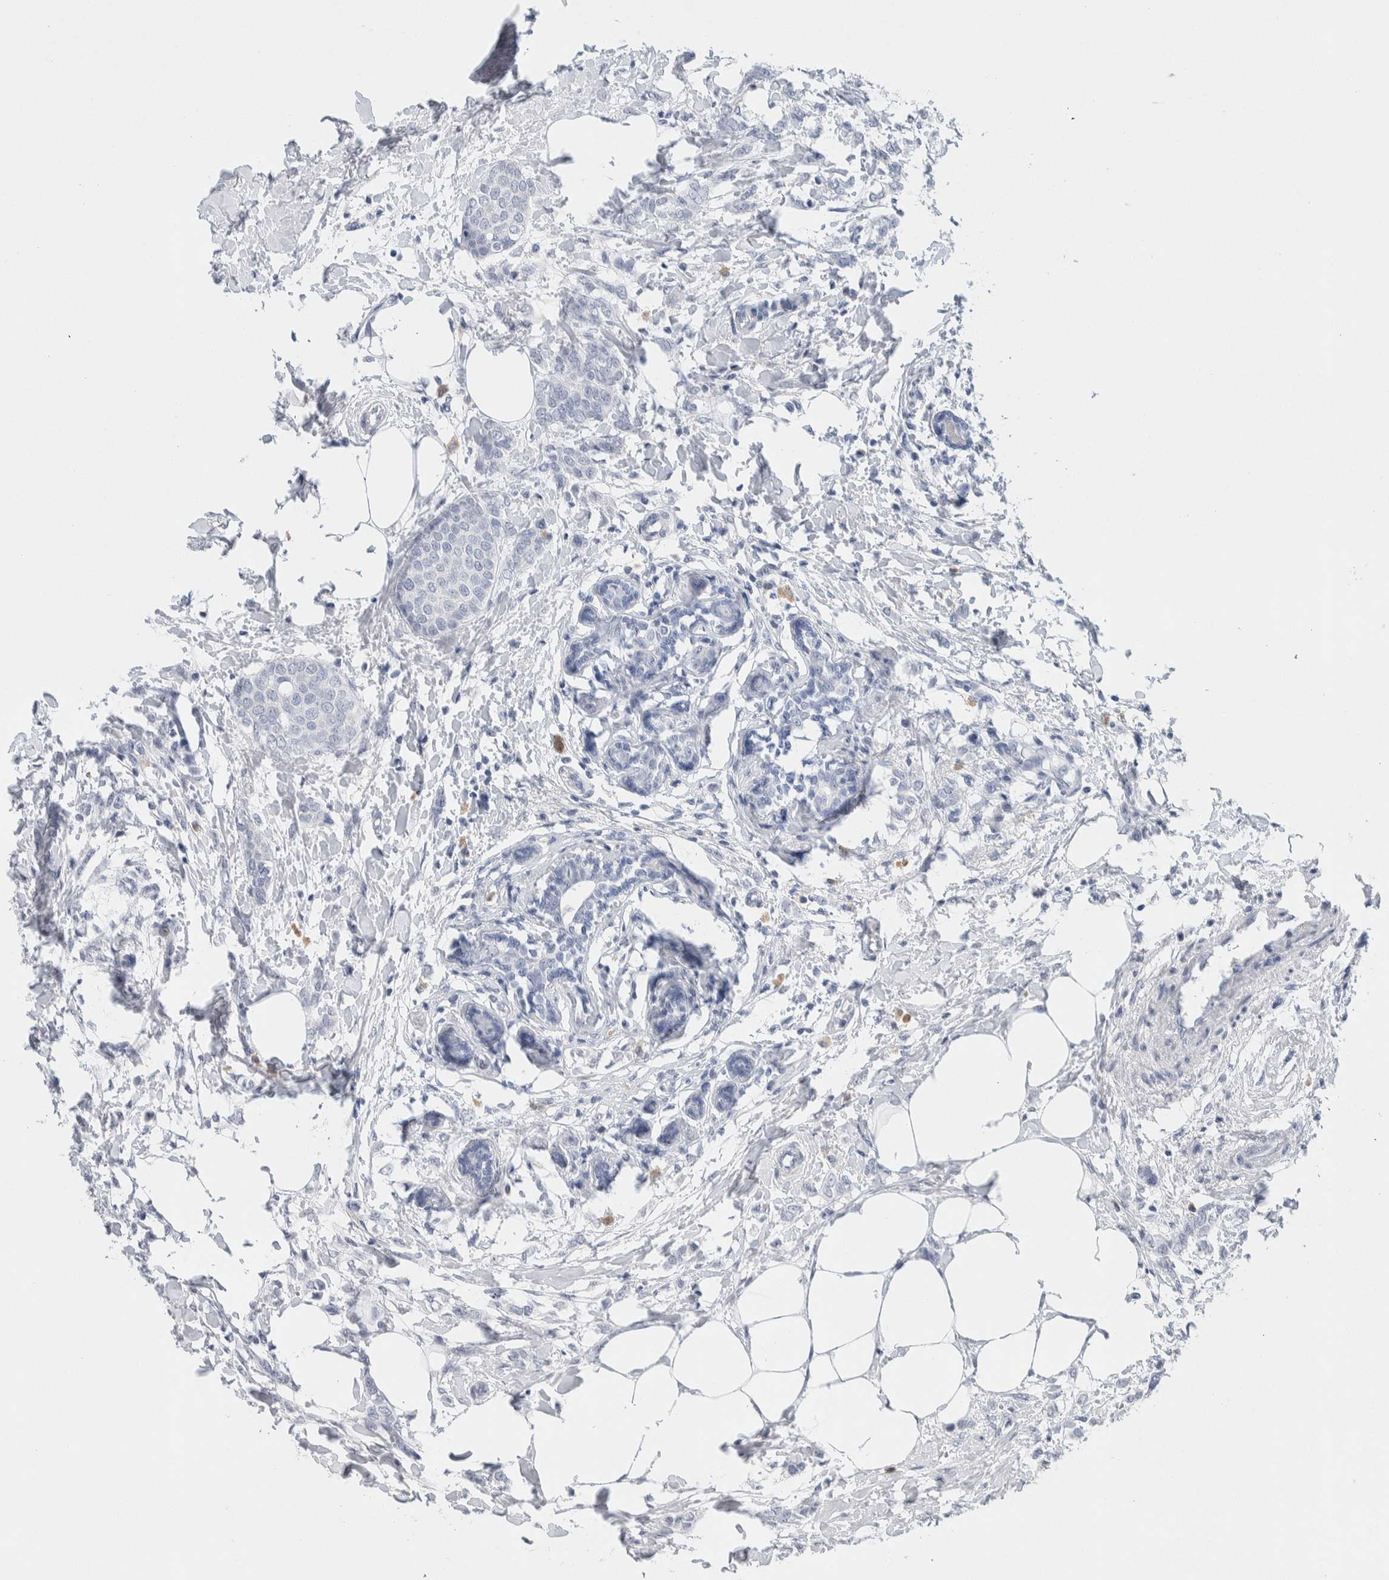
{"staining": {"intensity": "negative", "quantity": "none", "location": "none"}, "tissue": "breast cancer", "cell_type": "Tumor cells", "image_type": "cancer", "snomed": [{"axis": "morphology", "description": "Lobular carcinoma, in situ"}, {"axis": "morphology", "description": "Lobular carcinoma"}, {"axis": "topography", "description": "Breast"}], "caption": "A high-resolution image shows immunohistochemistry (IHC) staining of breast lobular carcinoma in situ, which demonstrates no significant staining in tumor cells. (Brightfield microscopy of DAB (3,3'-diaminobenzidine) immunohistochemistry (IHC) at high magnification).", "gene": "SCN2A", "patient": {"sex": "female", "age": 41}}